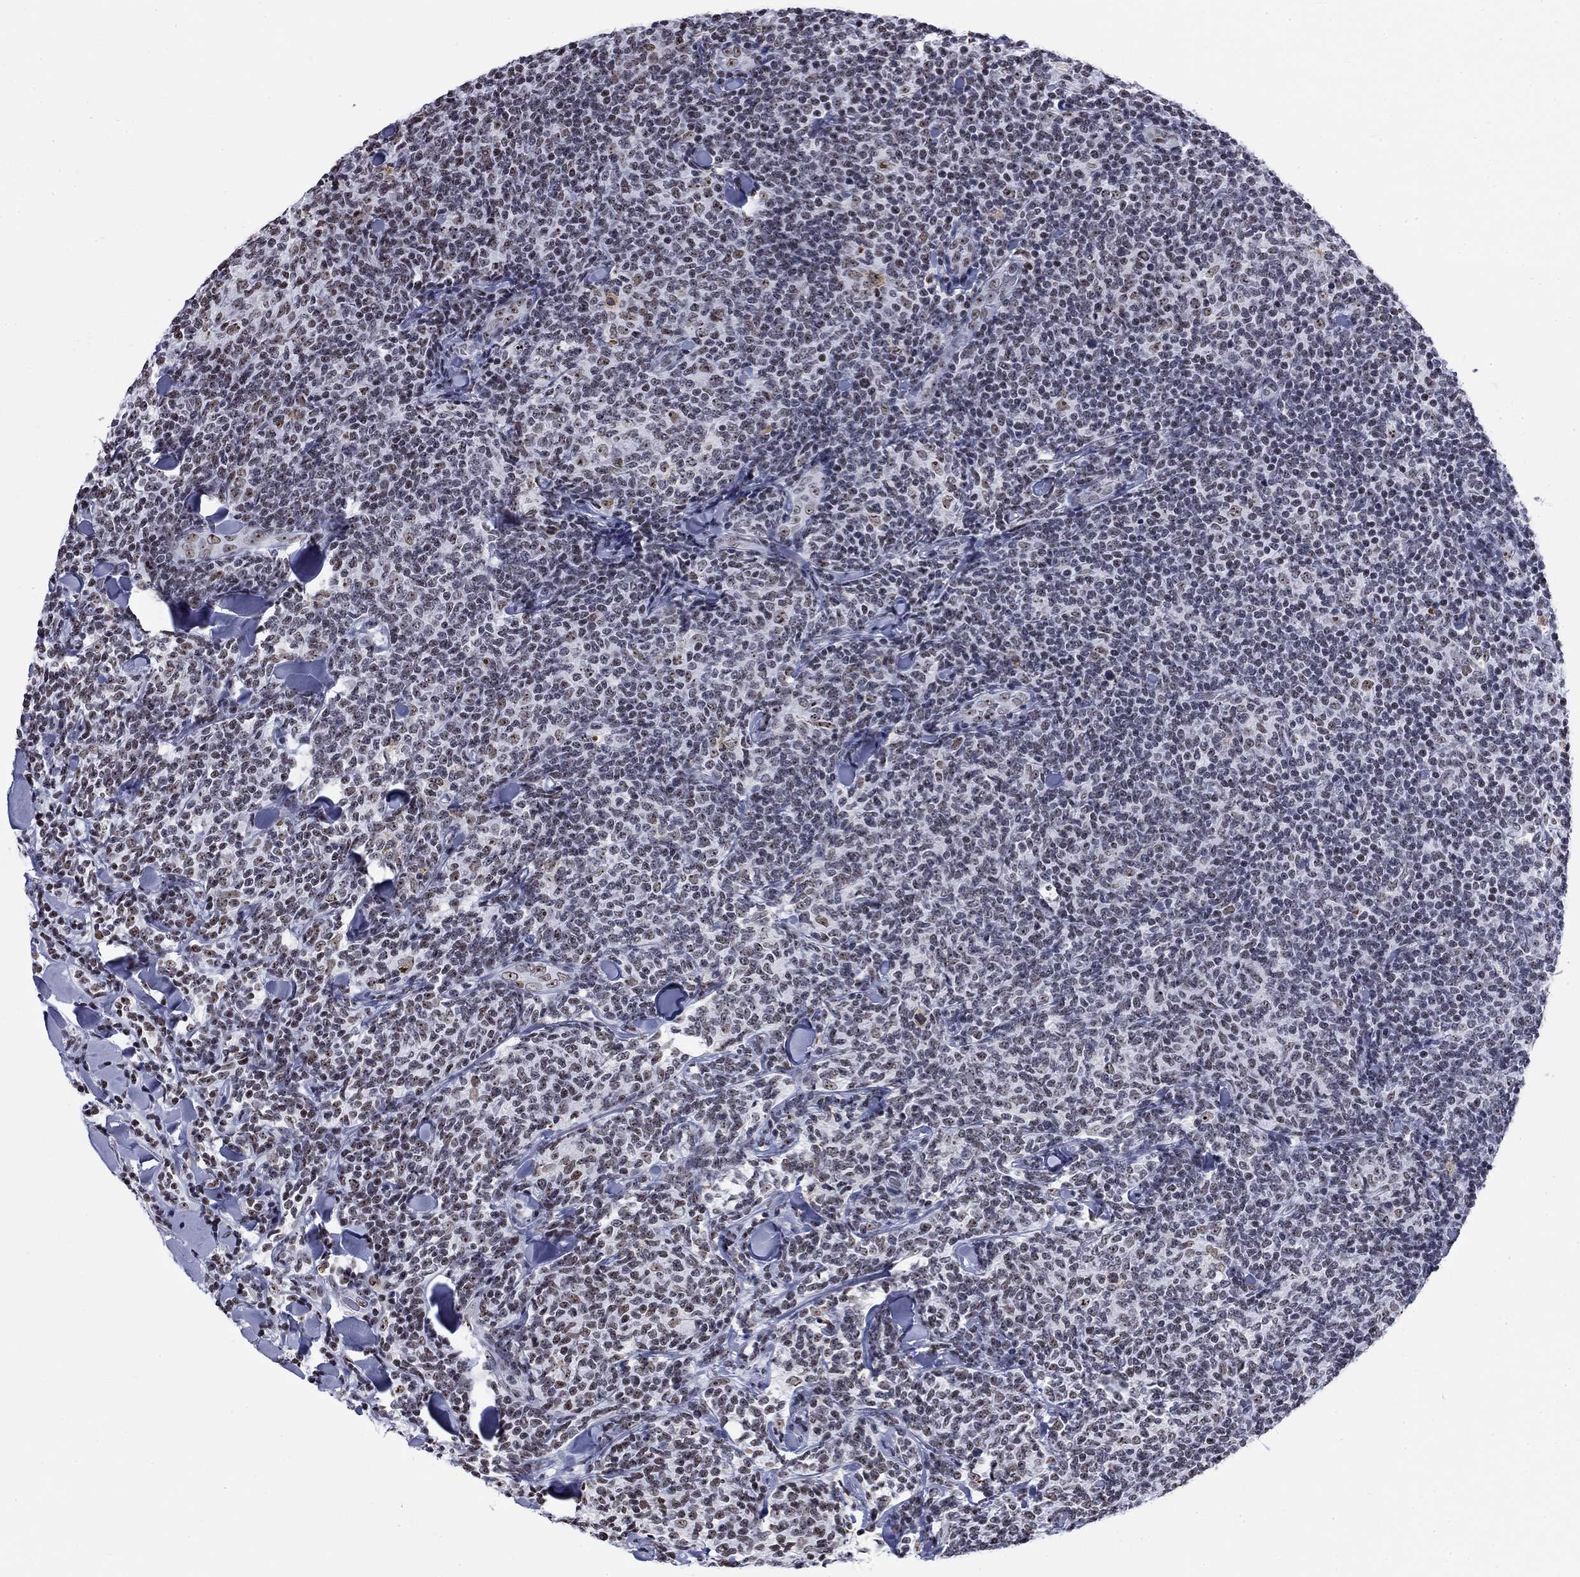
{"staining": {"intensity": "negative", "quantity": "none", "location": "none"}, "tissue": "lymphoma", "cell_type": "Tumor cells", "image_type": "cancer", "snomed": [{"axis": "morphology", "description": "Malignant lymphoma, non-Hodgkin's type, Low grade"}, {"axis": "topography", "description": "Lymph node"}], "caption": "This histopathology image is of lymphoma stained with immunohistochemistry to label a protein in brown with the nuclei are counter-stained blue. There is no expression in tumor cells.", "gene": "CSRNP3", "patient": {"sex": "female", "age": 56}}